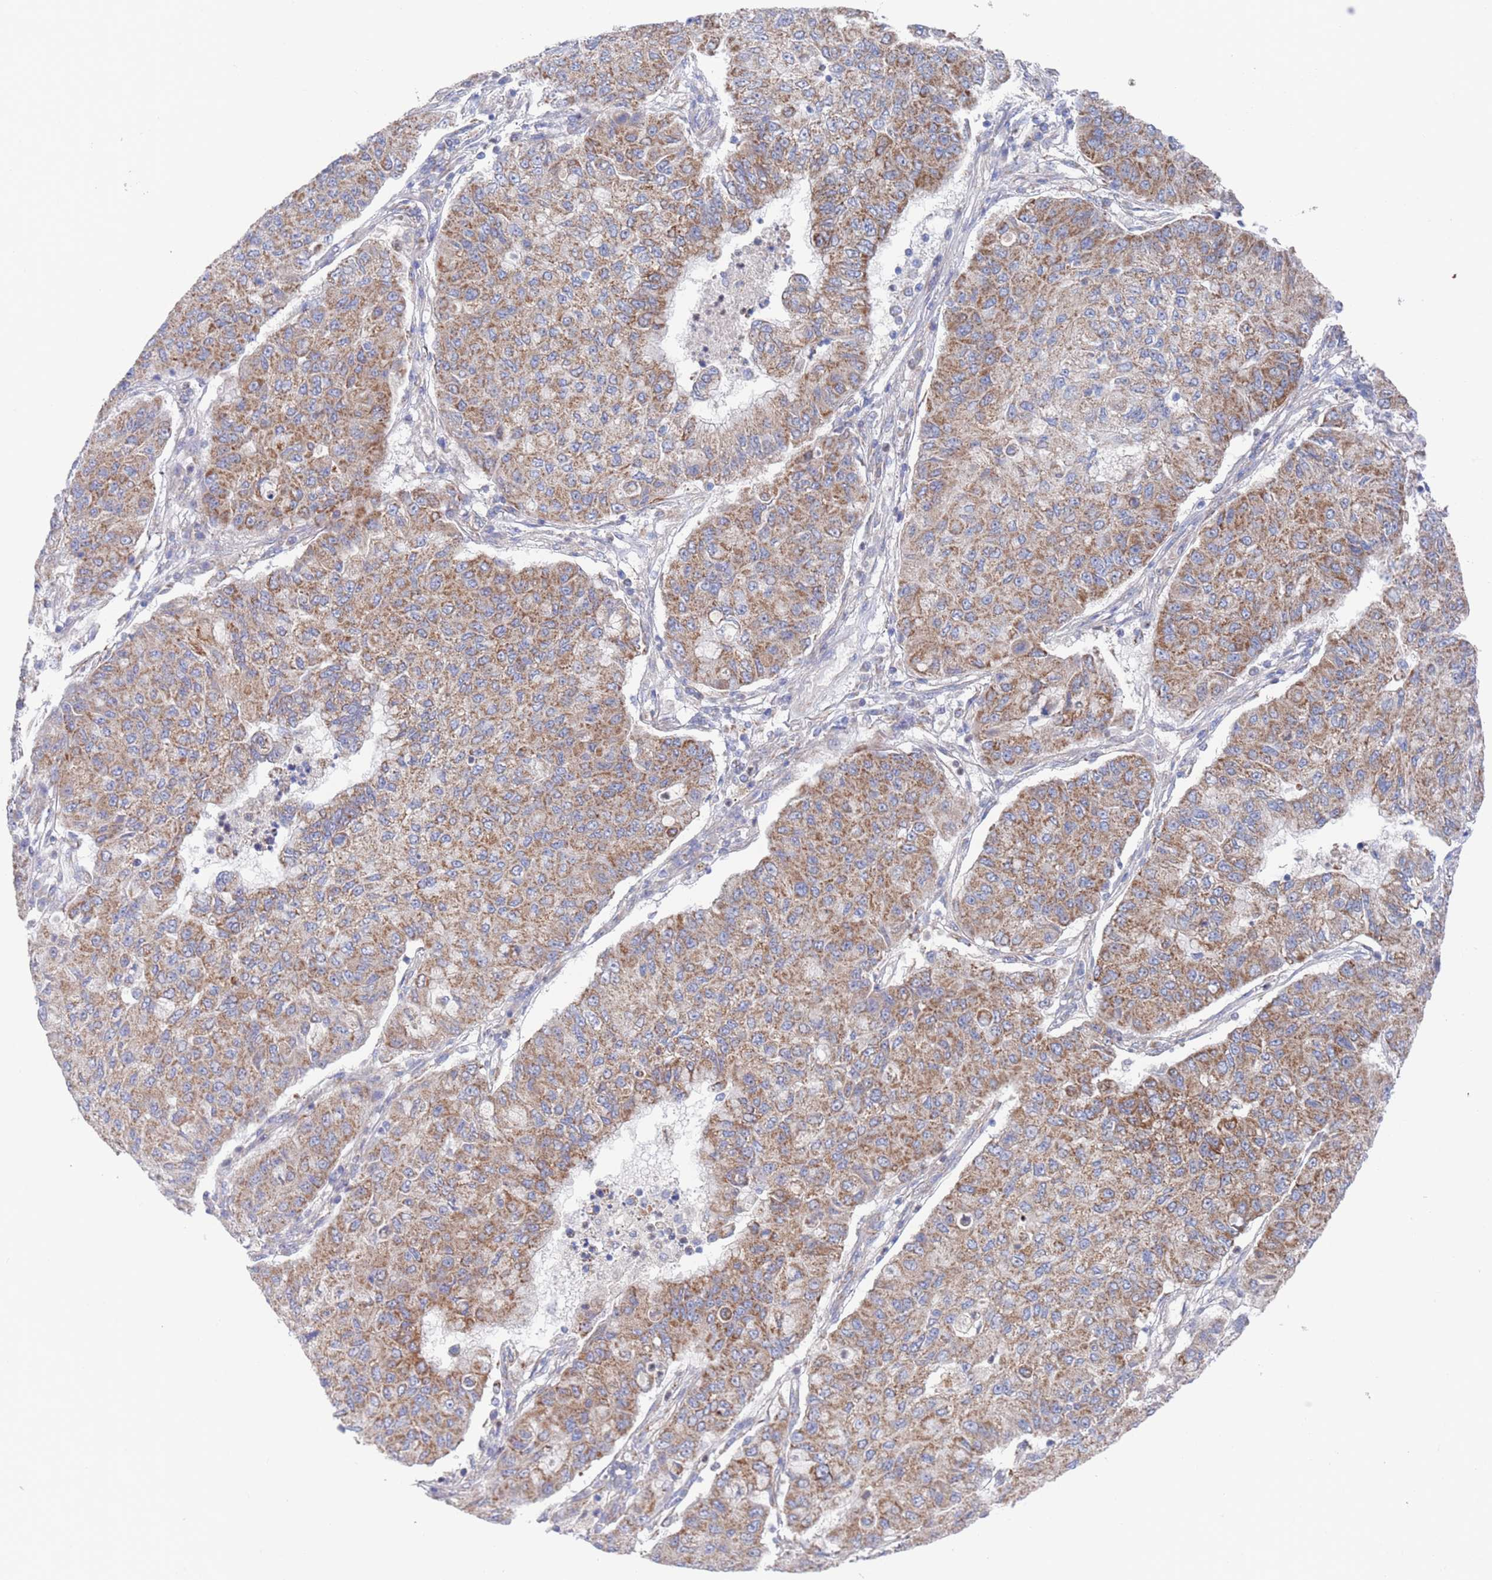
{"staining": {"intensity": "moderate", "quantity": ">75%", "location": "cytoplasmic/membranous"}, "tissue": "lung cancer", "cell_type": "Tumor cells", "image_type": "cancer", "snomed": [{"axis": "morphology", "description": "Squamous cell carcinoma, NOS"}, {"axis": "topography", "description": "Lung"}], "caption": "Protein staining displays moderate cytoplasmic/membranous staining in approximately >75% of tumor cells in squamous cell carcinoma (lung).", "gene": "CHCHD6", "patient": {"sex": "male", "age": 74}}